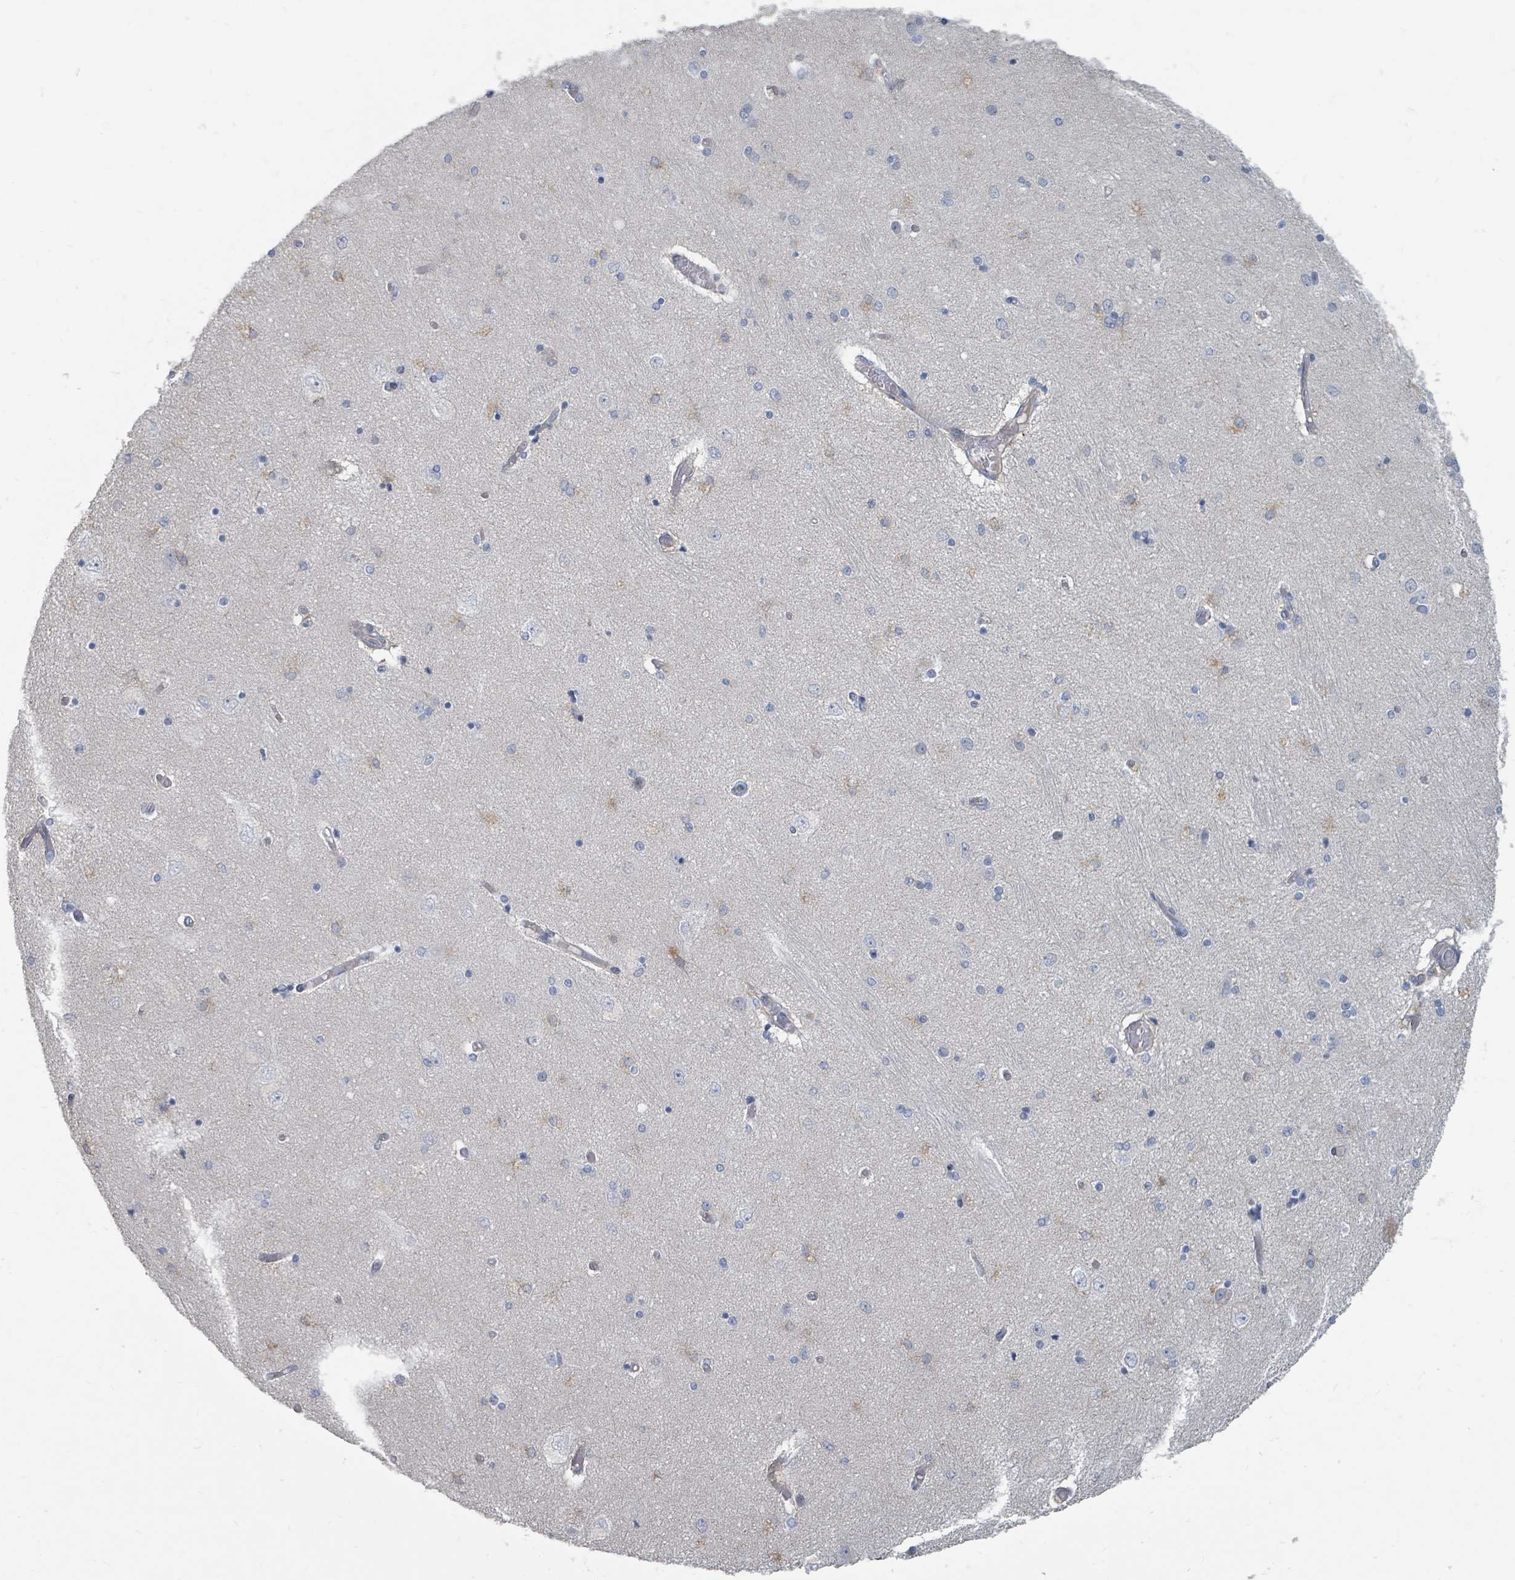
{"staining": {"intensity": "negative", "quantity": "none", "location": "none"}, "tissue": "hippocampus", "cell_type": "Glial cells", "image_type": "normal", "snomed": [{"axis": "morphology", "description": "Normal tissue, NOS"}, {"axis": "topography", "description": "Hippocampus"}], "caption": "Immunohistochemistry (IHC) image of unremarkable hippocampus: human hippocampus stained with DAB (3,3'-diaminobenzidine) exhibits no significant protein positivity in glial cells.", "gene": "ARGFX", "patient": {"sex": "female", "age": 54}}